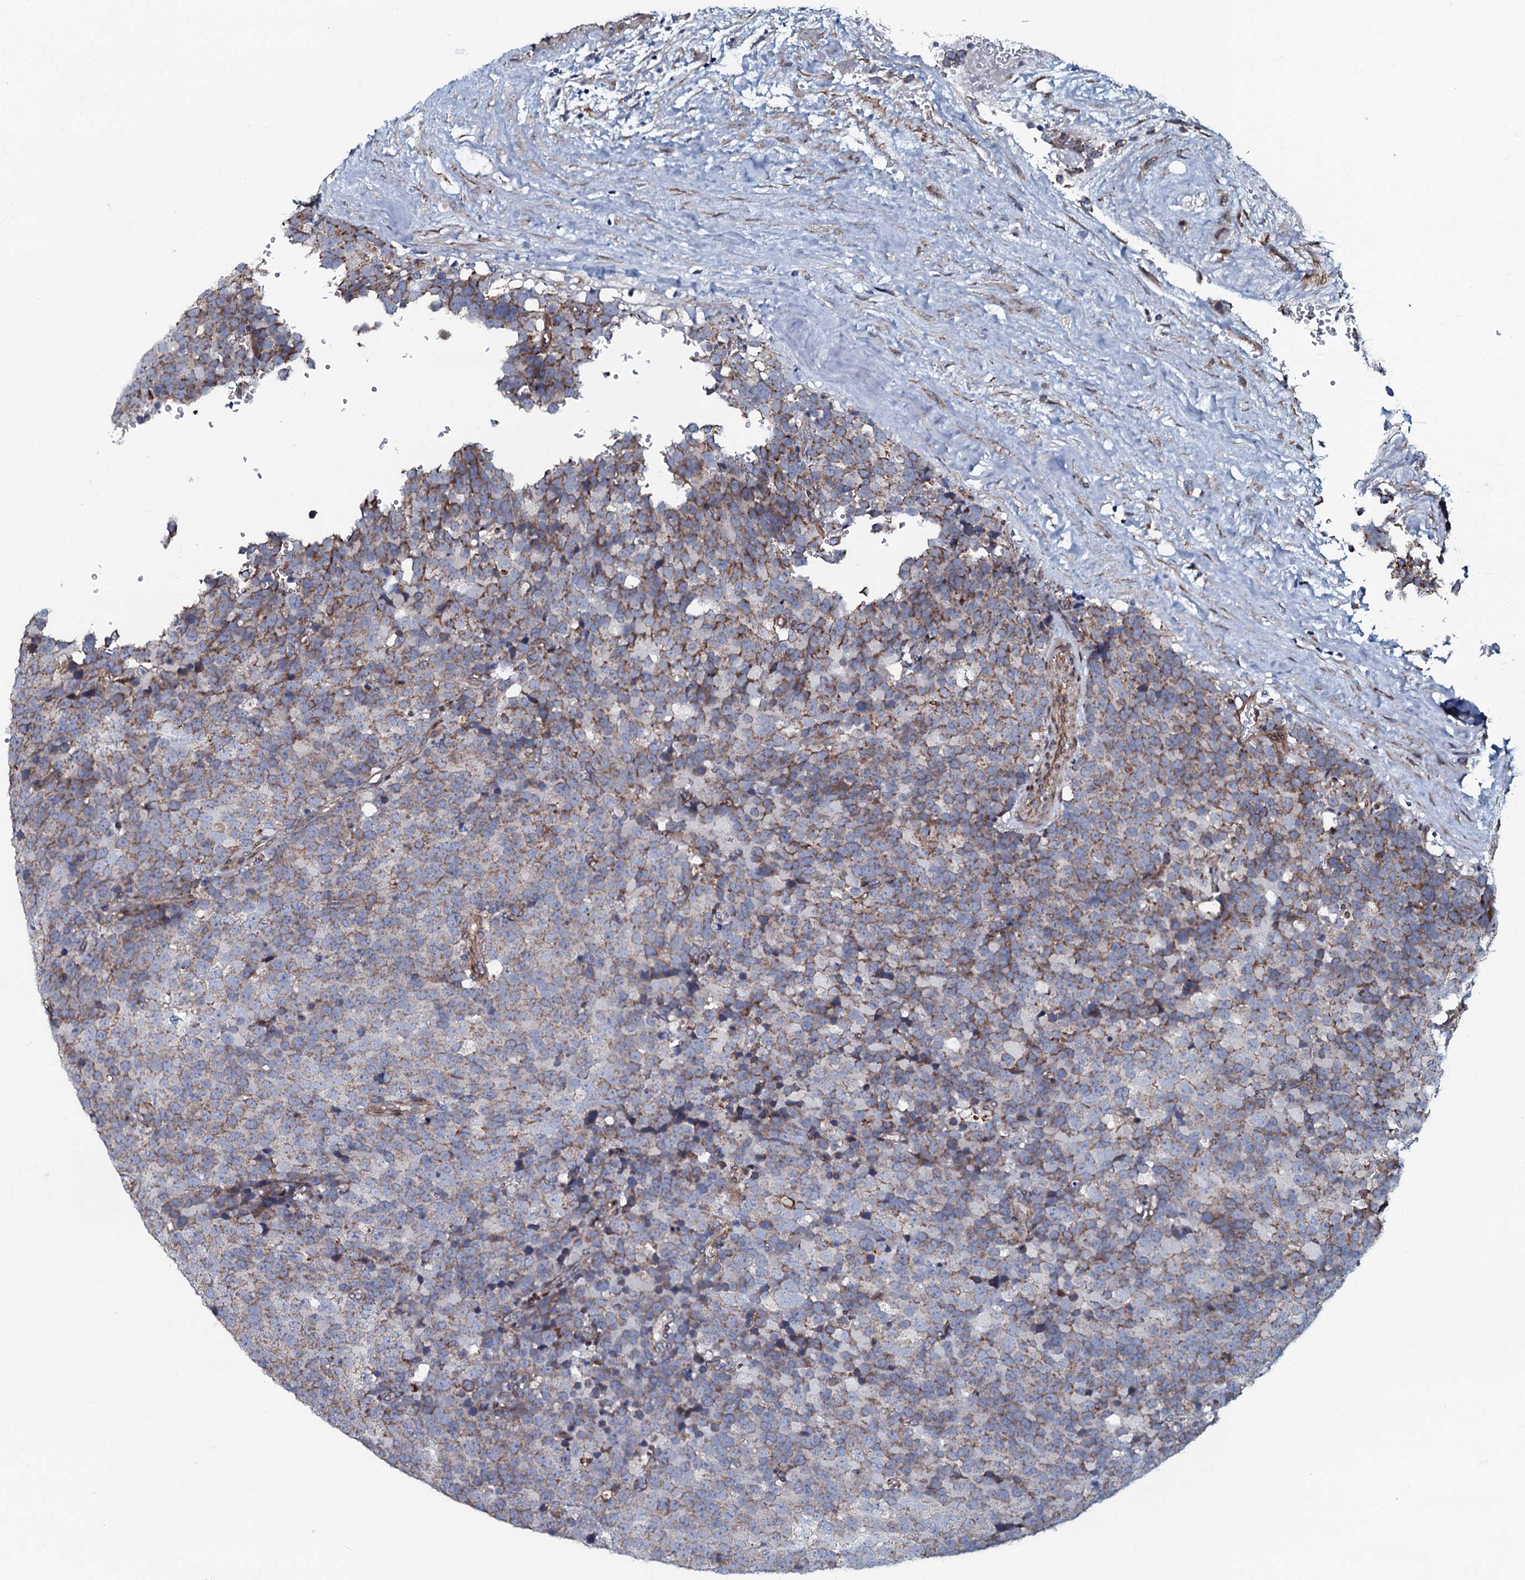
{"staining": {"intensity": "moderate", "quantity": ">75%", "location": "cytoplasmic/membranous"}, "tissue": "testis cancer", "cell_type": "Tumor cells", "image_type": "cancer", "snomed": [{"axis": "morphology", "description": "Seminoma, NOS"}, {"axis": "topography", "description": "Testis"}], "caption": "Brown immunohistochemical staining in testis seminoma exhibits moderate cytoplasmic/membranous positivity in approximately >75% of tumor cells.", "gene": "KCTD4", "patient": {"sex": "male", "age": 71}}